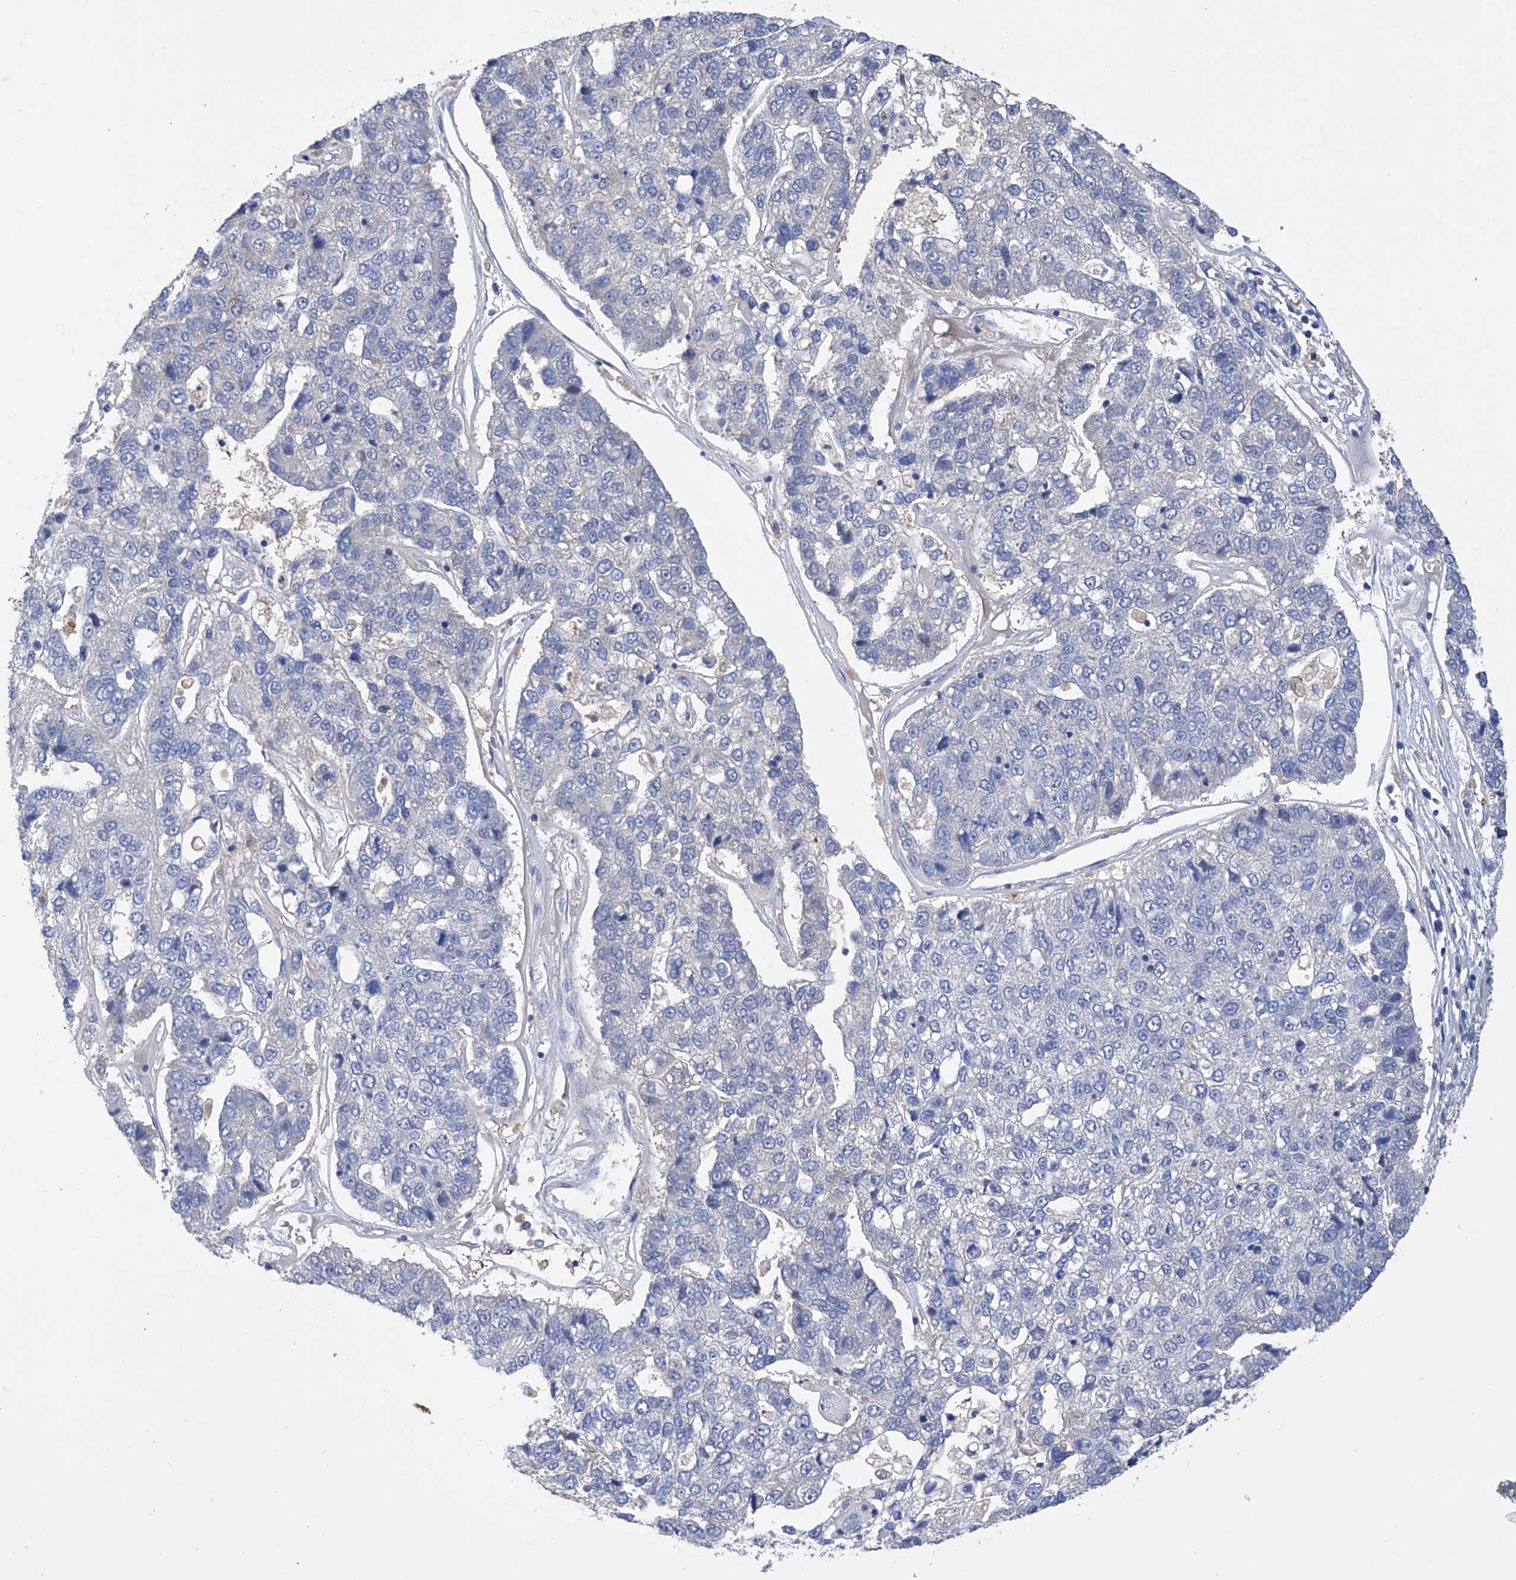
{"staining": {"intensity": "negative", "quantity": "none", "location": "none"}, "tissue": "pancreatic cancer", "cell_type": "Tumor cells", "image_type": "cancer", "snomed": [{"axis": "morphology", "description": "Adenocarcinoma, NOS"}, {"axis": "topography", "description": "Pancreas"}], "caption": "Pancreatic adenocarcinoma was stained to show a protein in brown. There is no significant expression in tumor cells.", "gene": "SPATA20", "patient": {"sex": "female", "age": 61}}